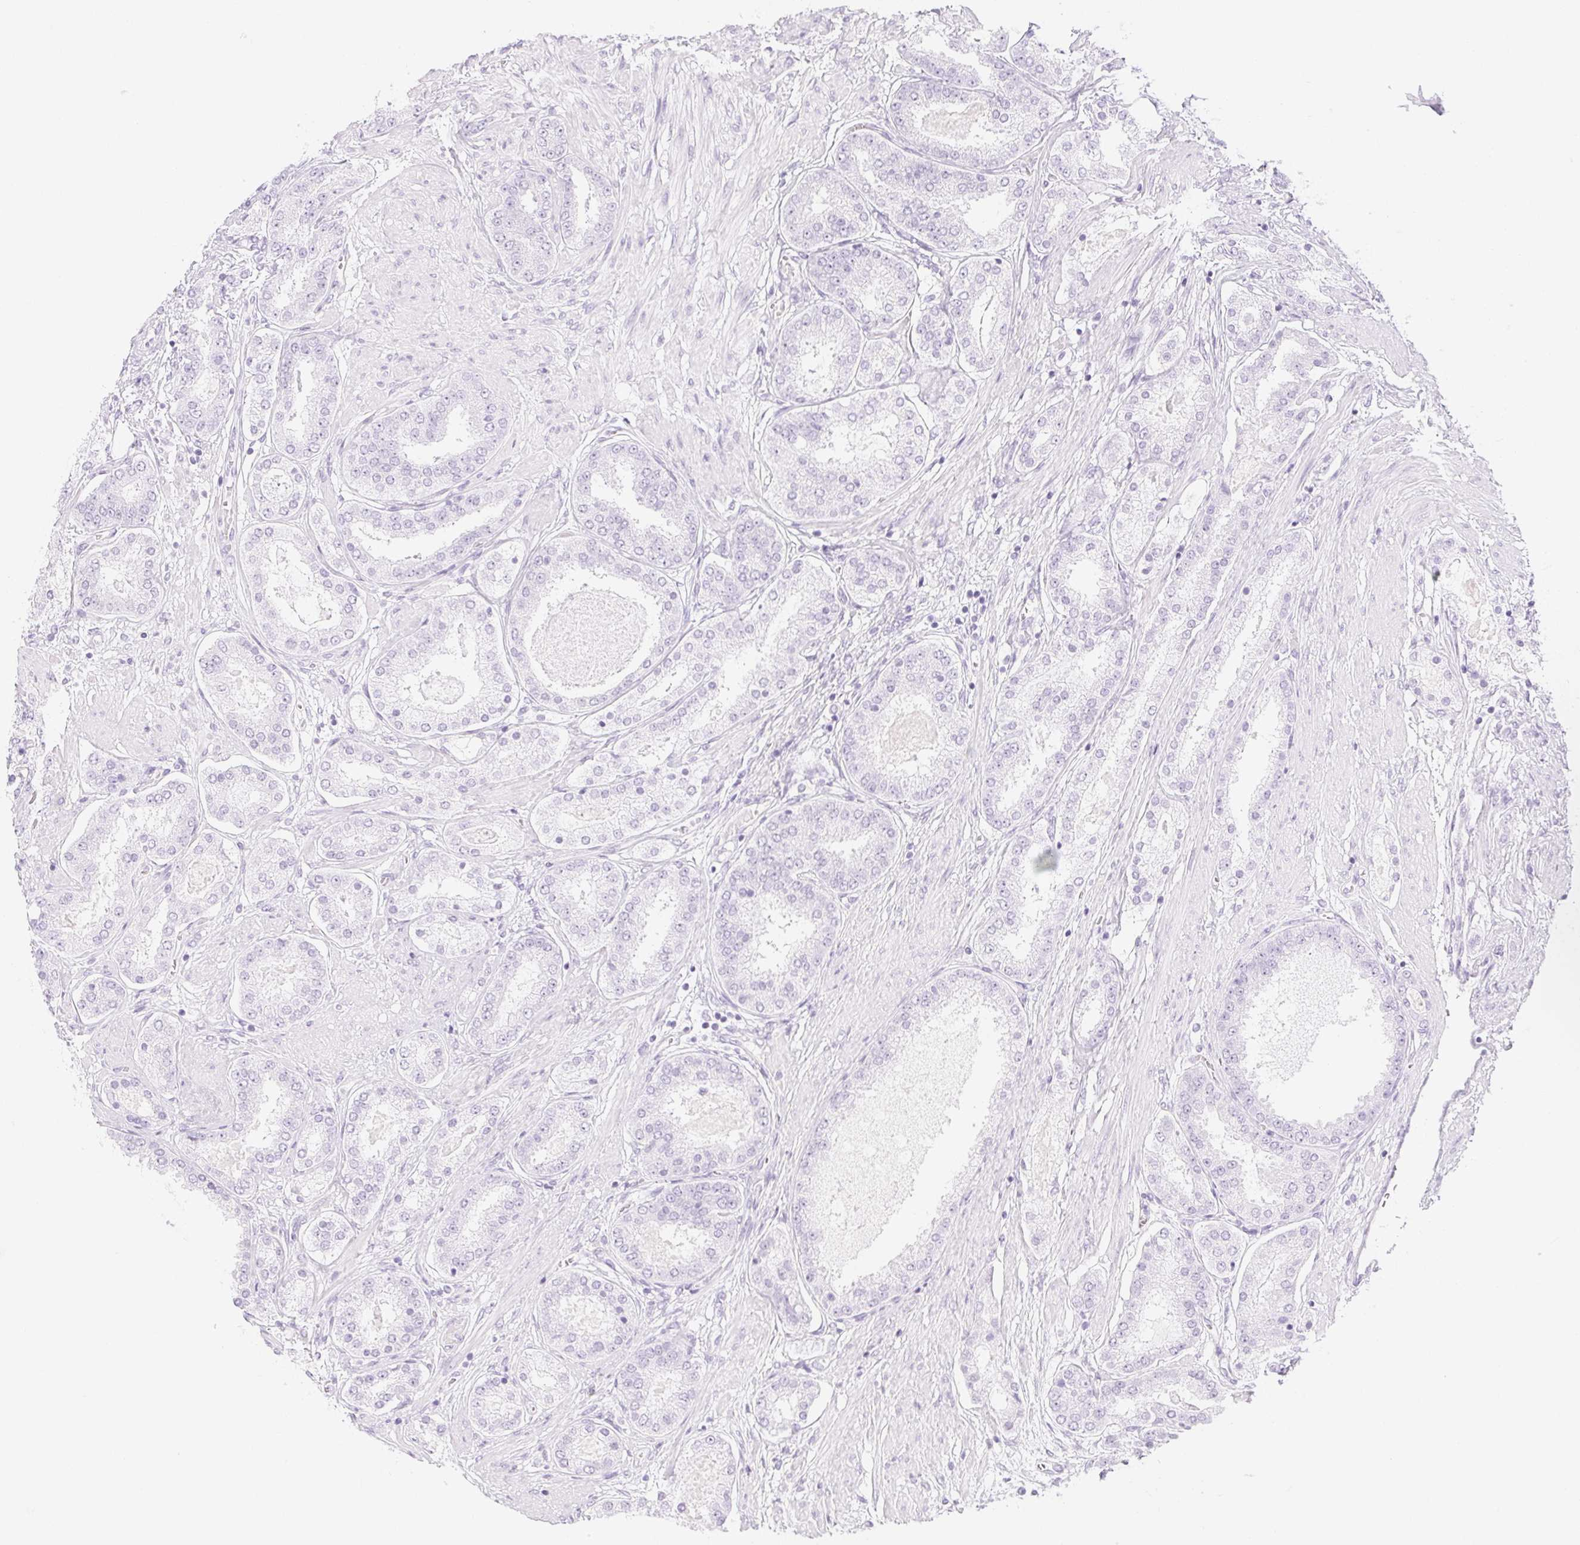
{"staining": {"intensity": "negative", "quantity": "none", "location": "none"}, "tissue": "prostate cancer", "cell_type": "Tumor cells", "image_type": "cancer", "snomed": [{"axis": "morphology", "description": "Adenocarcinoma, High grade"}, {"axis": "topography", "description": "Prostate"}], "caption": "DAB (3,3'-diaminobenzidine) immunohistochemical staining of prostate cancer (high-grade adenocarcinoma) exhibits no significant staining in tumor cells. (Brightfield microscopy of DAB (3,3'-diaminobenzidine) immunohistochemistry at high magnification).", "gene": "SPRR3", "patient": {"sex": "male", "age": 63}}